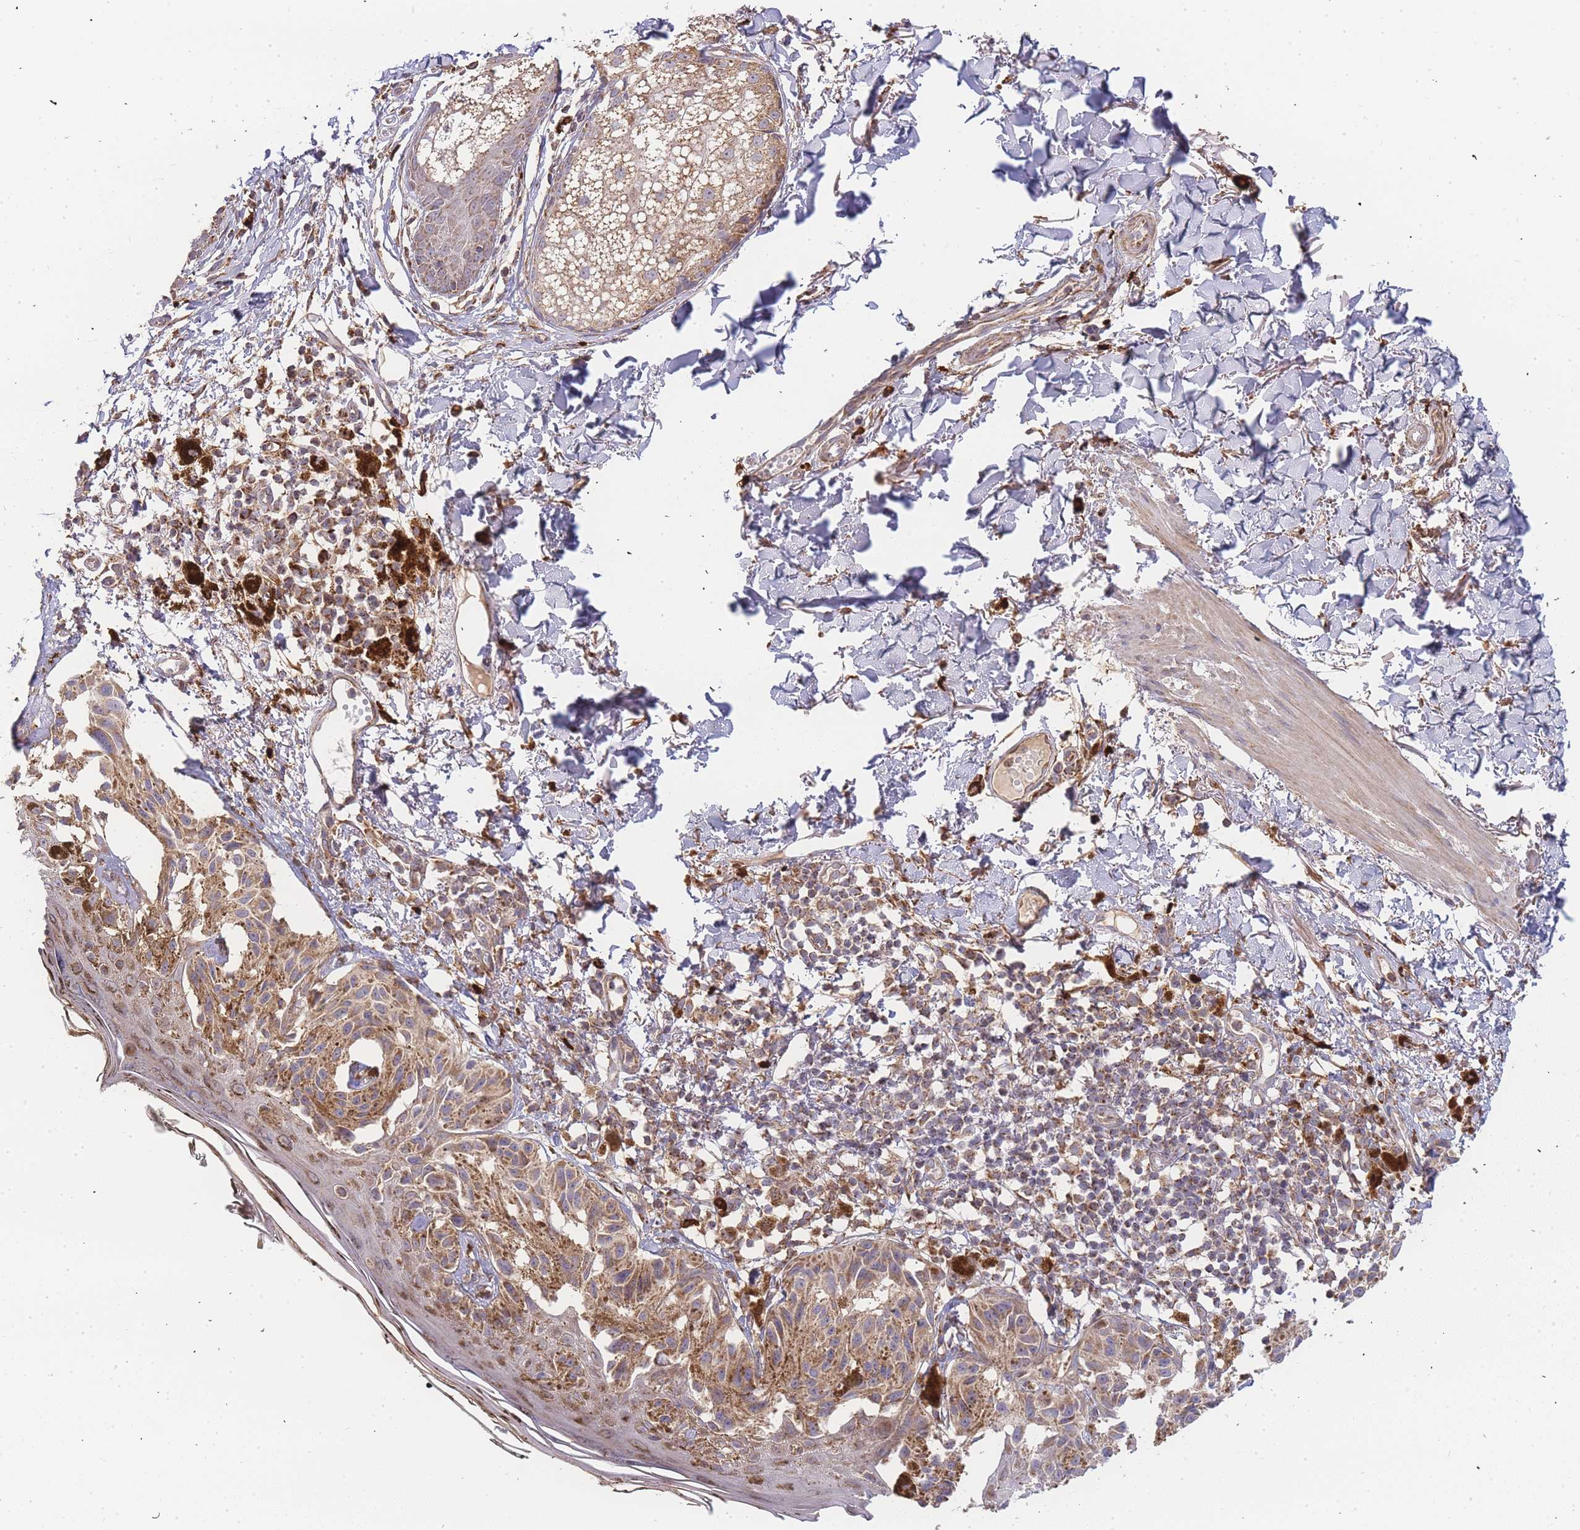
{"staining": {"intensity": "moderate", "quantity": ">75%", "location": "cytoplasmic/membranous"}, "tissue": "melanoma", "cell_type": "Tumor cells", "image_type": "cancer", "snomed": [{"axis": "morphology", "description": "Malignant melanoma, NOS"}, {"axis": "topography", "description": "Skin"}], "caption": "Melanoma tissue displays moderate cytoplasmic/membranous staining in about >75% of tumor cells", "gene": "ADCY9", "patient": {"sex": "male", "age": 73}}